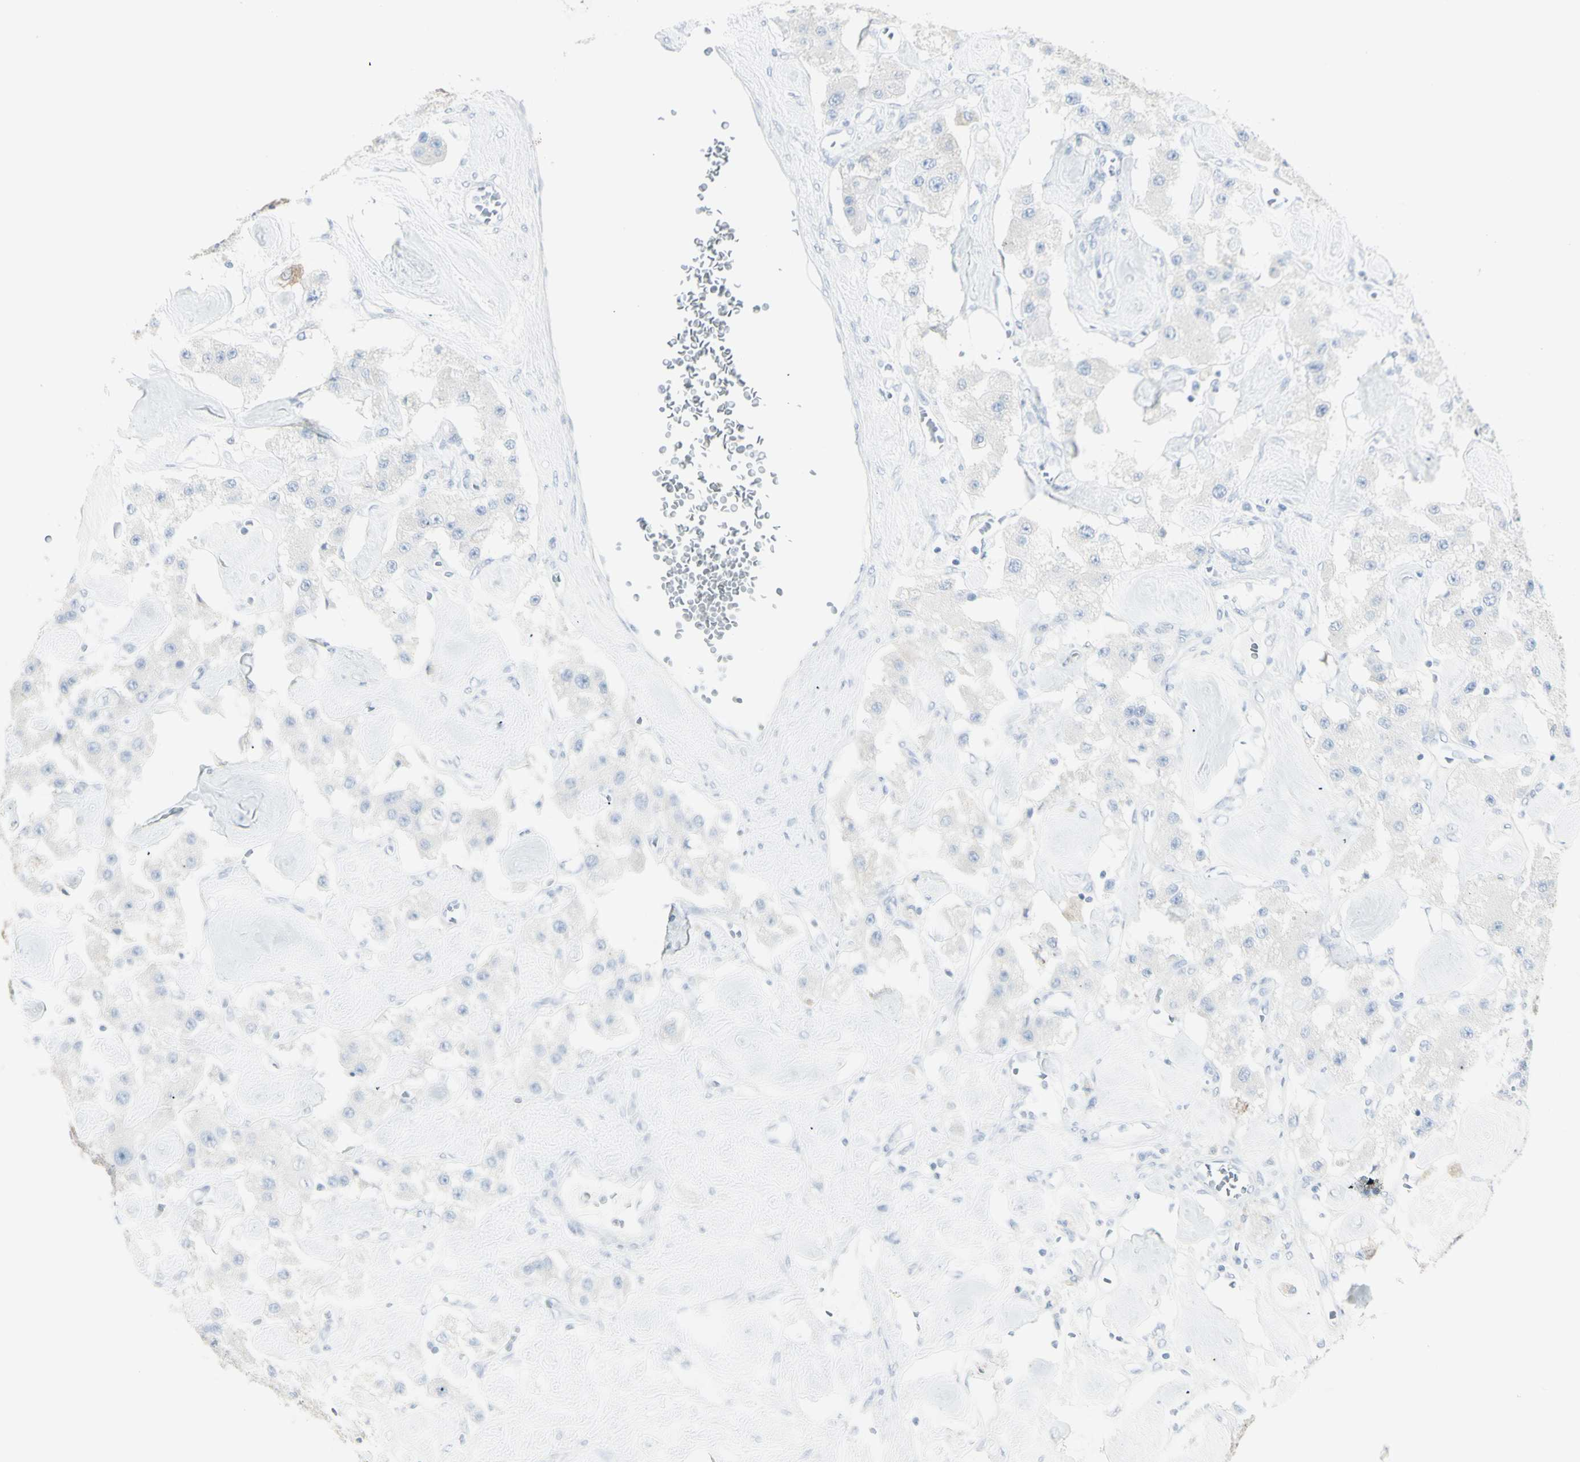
{"staining": {"intensity": "negative", "quantity": "none", "location": "none"}, "tissue": "carcinoid", "cell_type": "Tumor cells", "image_type": "cancer", "snomed": [{"axis": "morphology", "description": "Carcinoid, malignant, NOS"}, {"axis": "topography", "description": "Pancreas"}], "caption": "Immunohistochemical staining of carcinoid (malignant) reveals no significant expression in tumor cells.", "gene": "ENSG00000198211", "patient": {"sex": "male", "age": 41}}